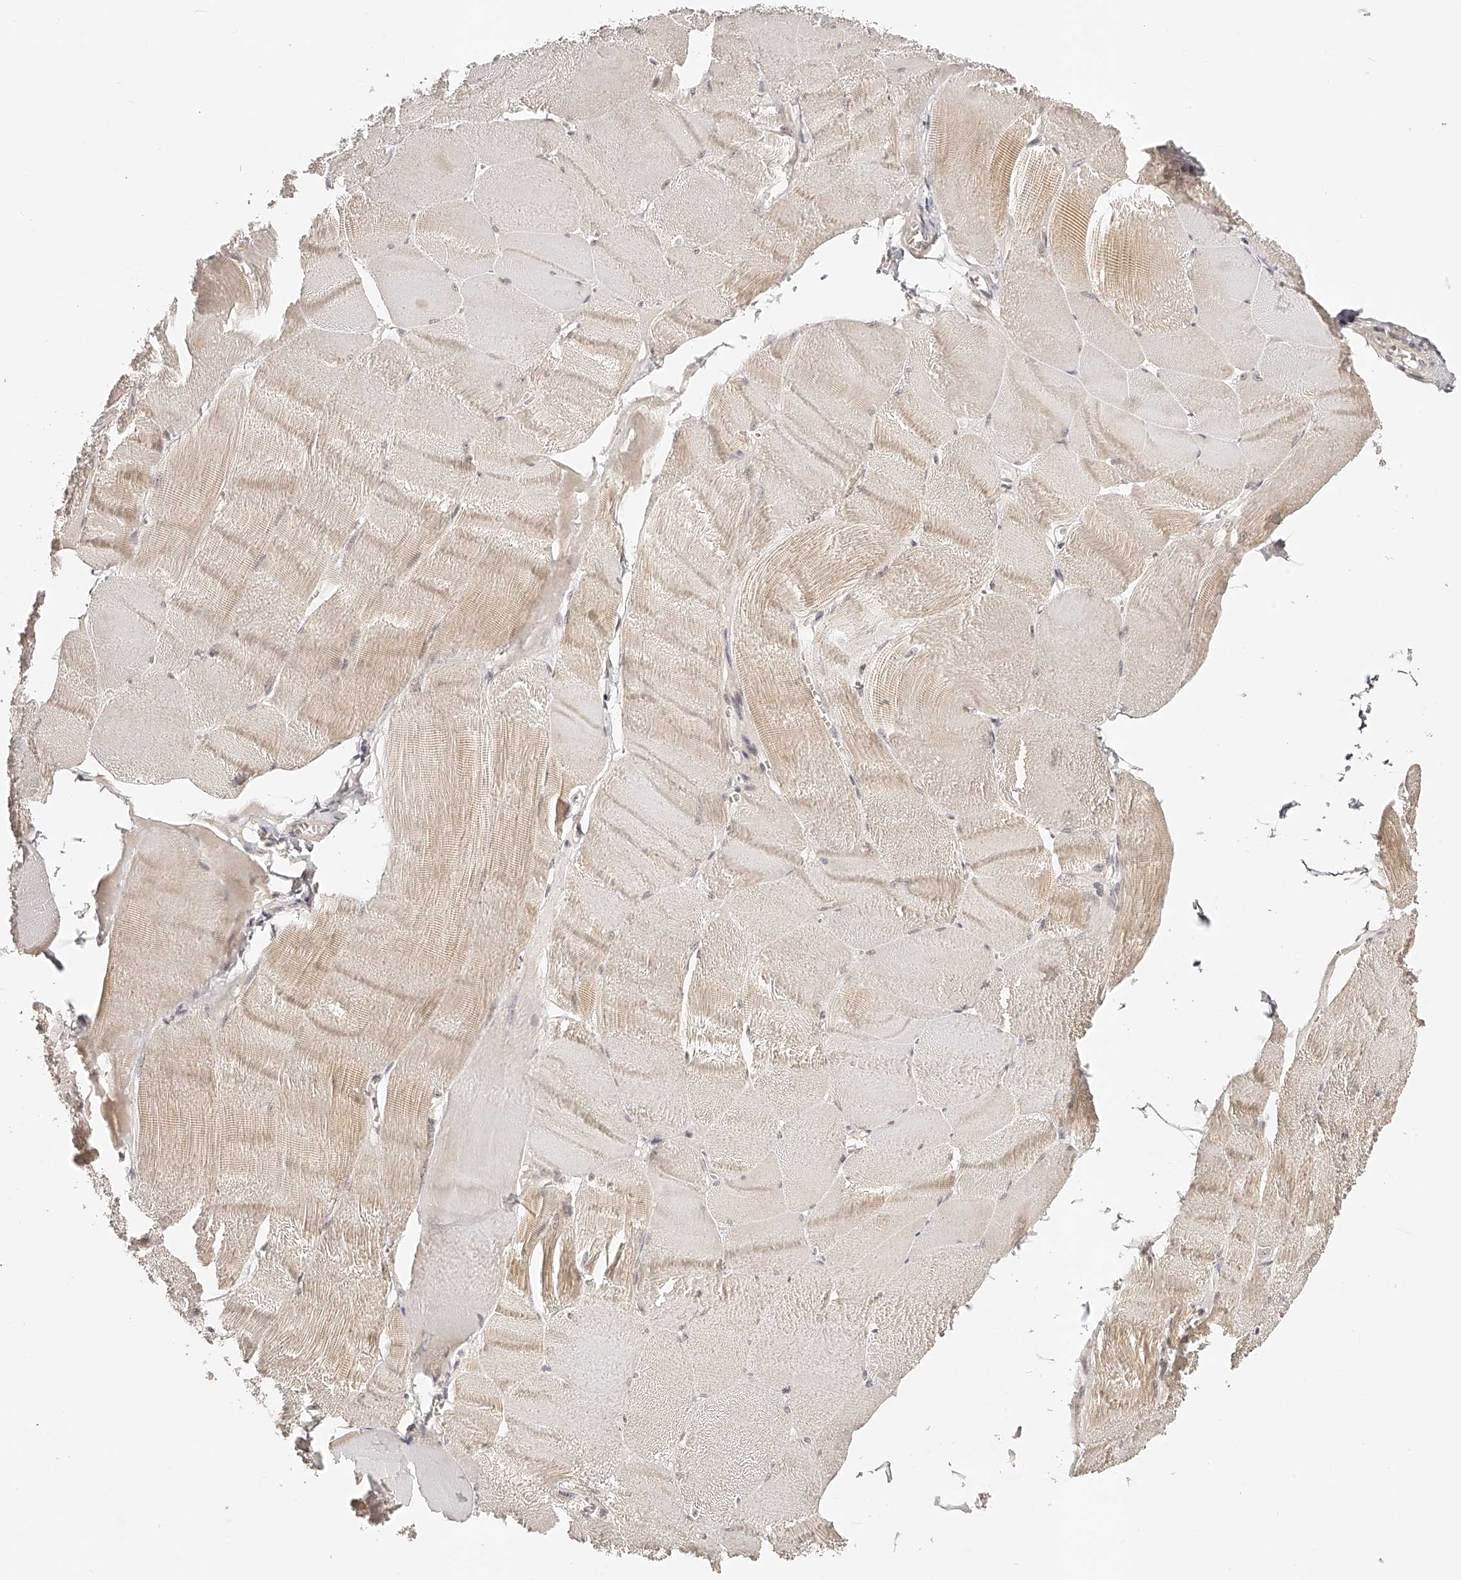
{"staining": {"intensity": "moderate", "quantity": "25%-75%", "location": "cytoplasmic/membranous"}, "tissue": "skeletal muscle", "cell_type": "Myocytes", "image_type": "normal", "snomed": [{"axis": "morphology", "description": "Normal tissue, NOS"}, {"axis": "morphology", "description": "Basal cell carcinoma"}, {"axis": "topography", "description": "Skeletal muscle"}], "caption": "Benign skeletal muscle was stained to show a protein in brown. There is medium levels of moderate cytoplasmic/membranous expression in approximately 25%-75% of myocytes. Nuclei are stained in blue.", "gene": "ZNF789", "patient": {"sex": "female", "age": 64}}